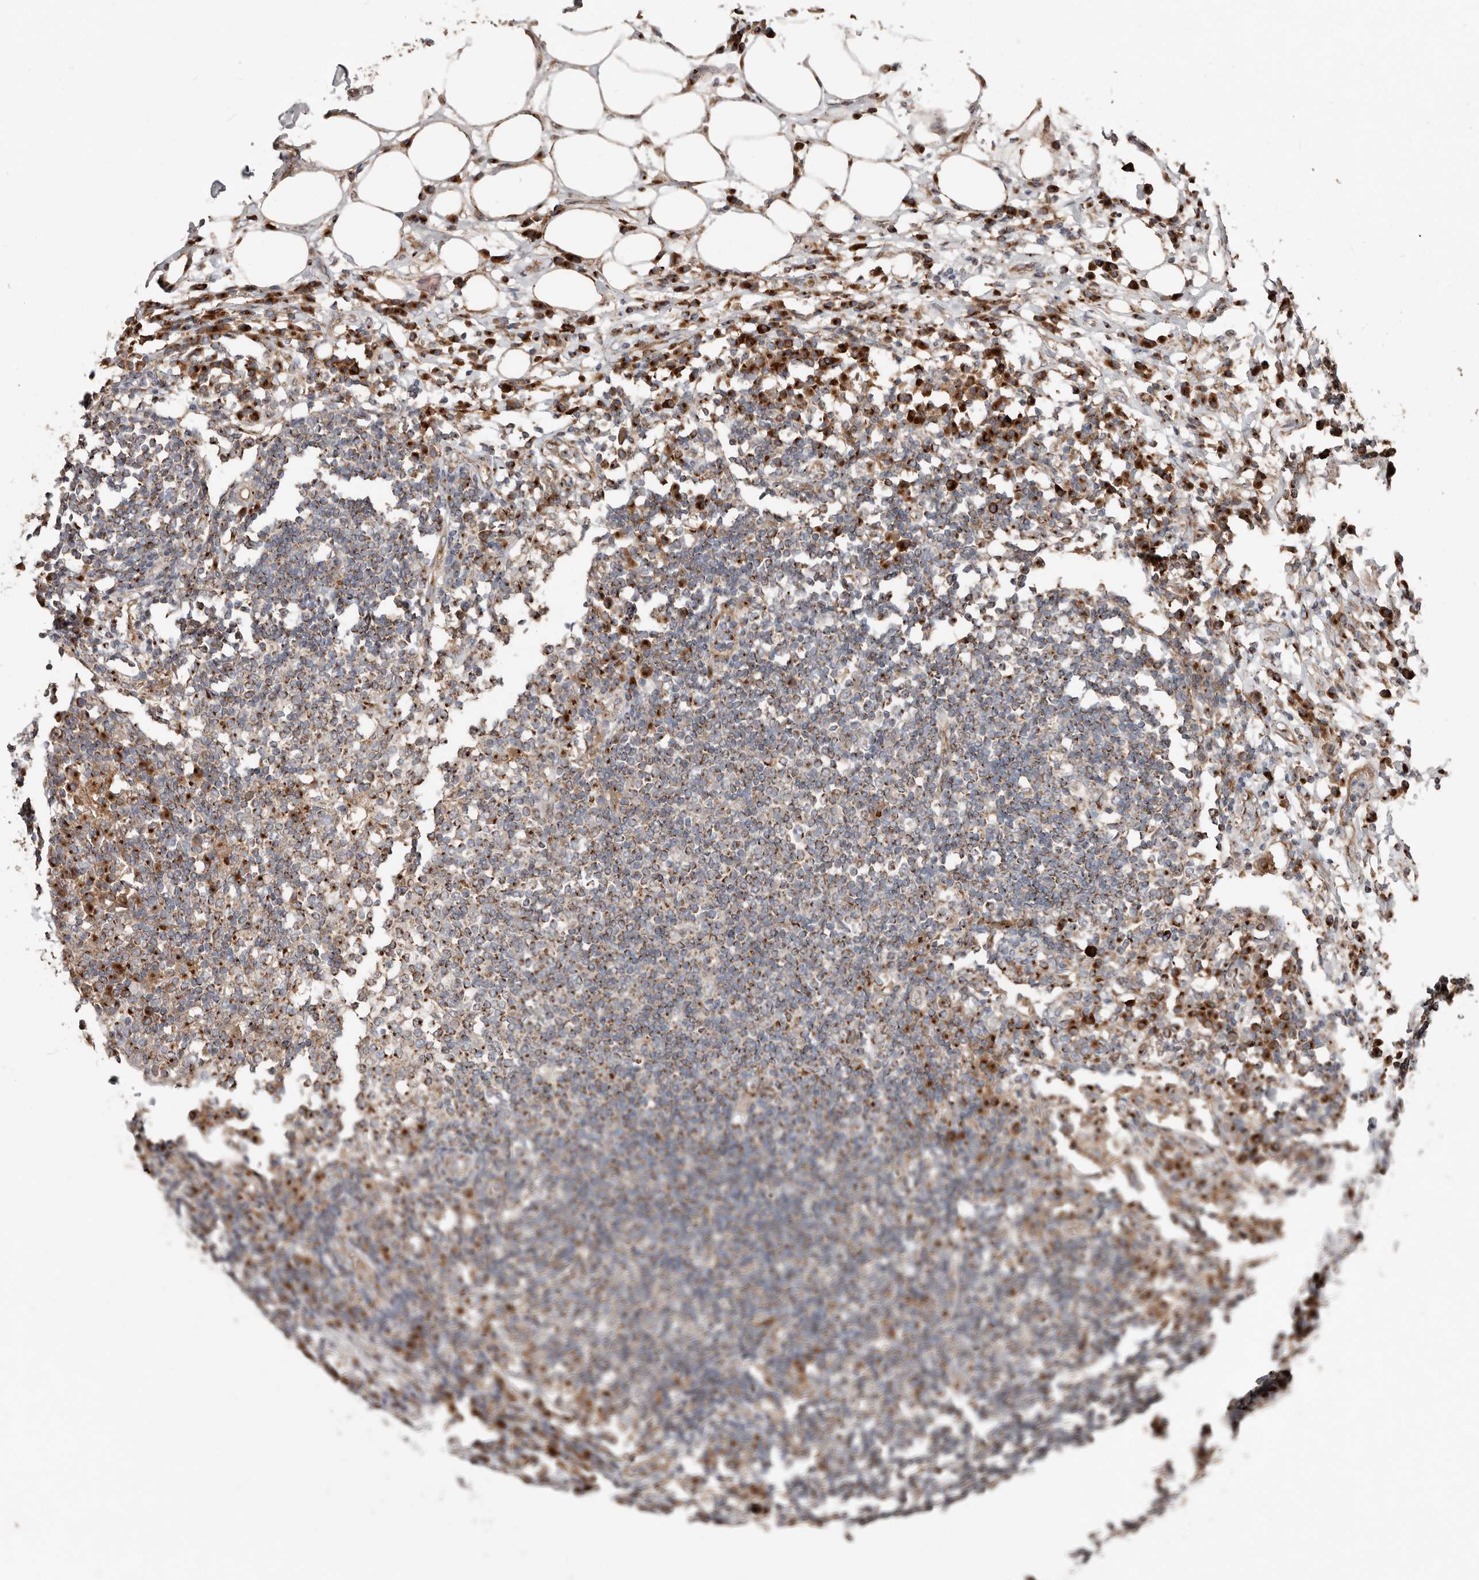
{"staining": {"intensity": "moderate", "quantity": ">75%", "location": "cytoplasmic/membranous"}, "tissue": "lymph node", "cell_type": "Germinal center cells", "image_type": "normal", "snomed": [{"axis": "morphology", "description": "Normal tissue, NOS"}, {"axis": "topography", "description": "Lymph node"}], "caption": "Lymph node stained with immunohistochemistry (IHC) displays moderate cytoplasmic/membranous positivity in approximately >75% of germinal center cells. The staining is performed using DAB (3,3'-diaminobenzidine) brown chromogen to label protein expression. The nuclei are counter-stained blue using hematoxylin.", "gene": "COG1", "patient": {"sex": "female", "age": 53}}